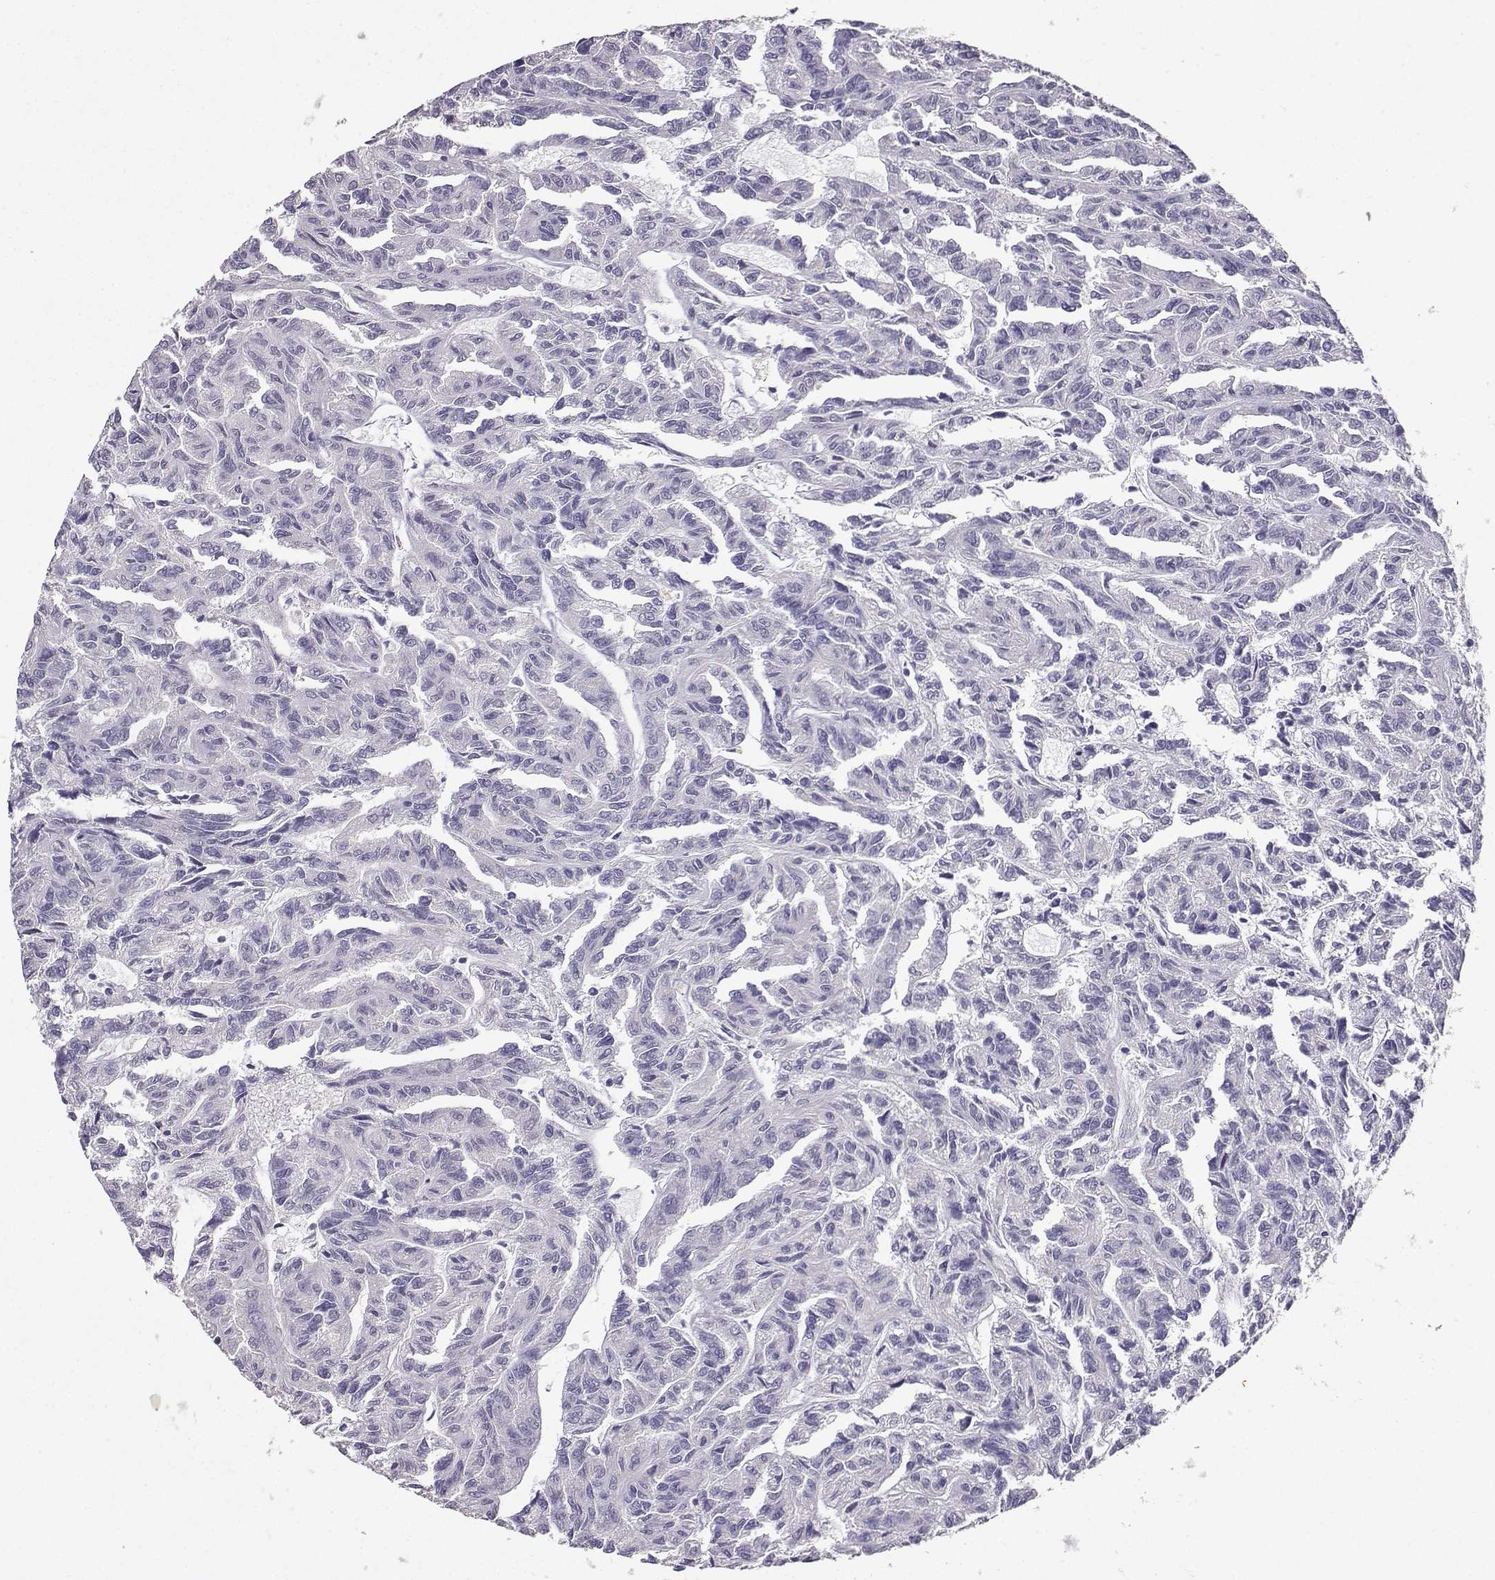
{"staining": {"intensity": "negative", "quantity": "none", "location": "none"}, "tissue": "renal cancer", "cell_type": "Tumor cells", "image_type": "cancer", "snomed": [{"axis": "morphology", "description": "Adenocarcinoma, NOS"}, {"axis": "topography", "description": "Kidney"}], "caption": "Tumor cells are negative for protein expression in human renal cancer (adenocarcinoma). The staining is performed using DAB (3,3'-diaminobenzidine) brown chromogen with nuclei counter-stained in using hematoxylin.", "gene": "SPAG11B", "patient": {"sex": "male", "age": 79}}